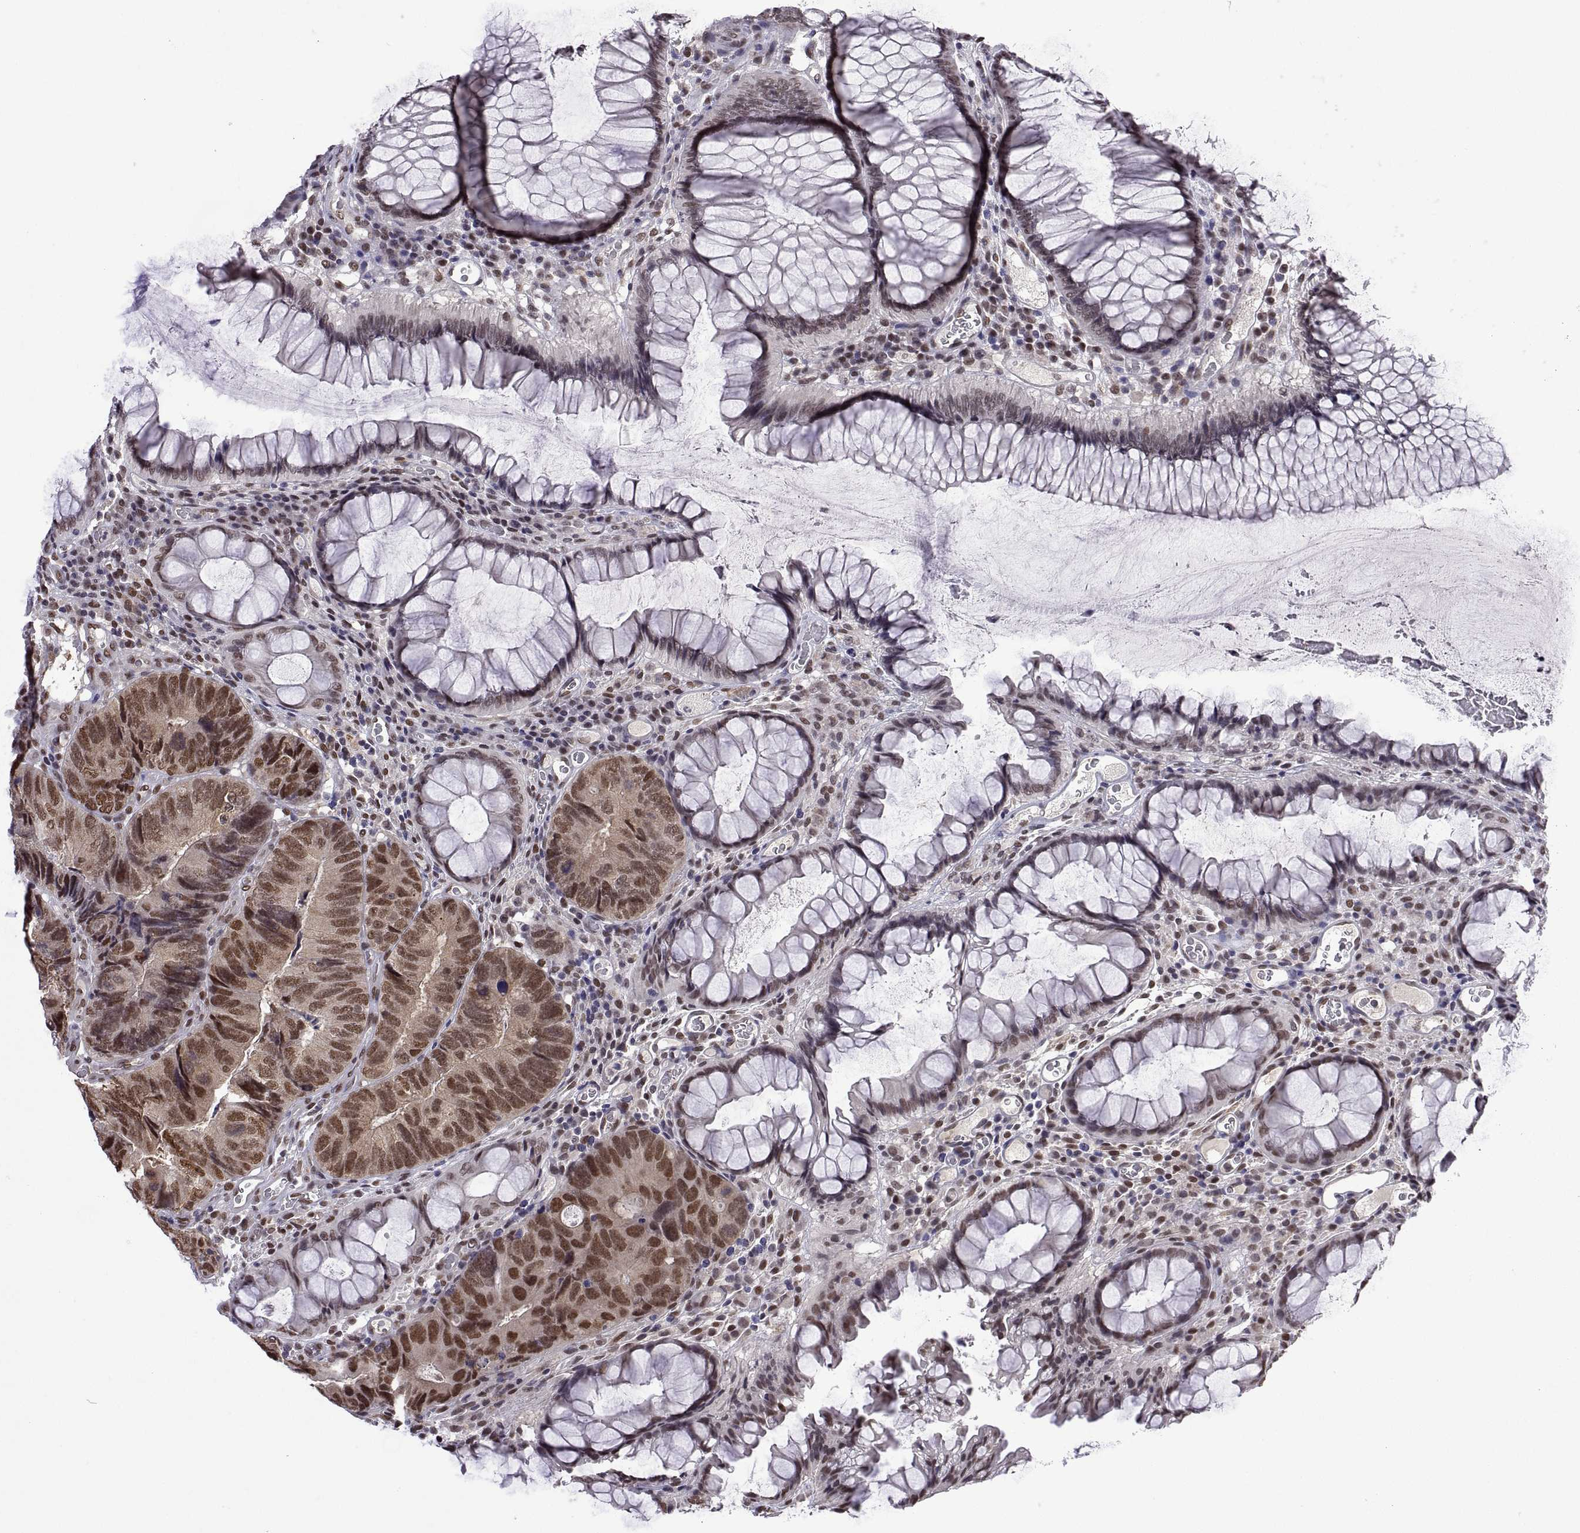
{"staining": {"intensity": "moderate", "quantity": ">75%", "location": "cytoplasmic/membranous,nuclear"}, "tissue": "colorectal cancer", "cell_type": "Tumor cells", "image_type": "cancer", "snomed": [{"axis": "morphology", "description": "Adenocarcinoma, NOS"}, {"axis": "topography", "description": "Colon"}], "caption": "Immunohistochemistry (DAB) staining of colorectal adenocarcinoma reveals moderate cytoplasmic/membranous and nuclear protein expression in approximately >75% of tumor cells. The staining was performed using DAB (3,3'-diaminobenzidine), with brown indicating positive protein expression. Nuclei are stained blue with hematoxylin.", "gene": "NR4A1", "patient": {"sex": "female", "age": 67}}